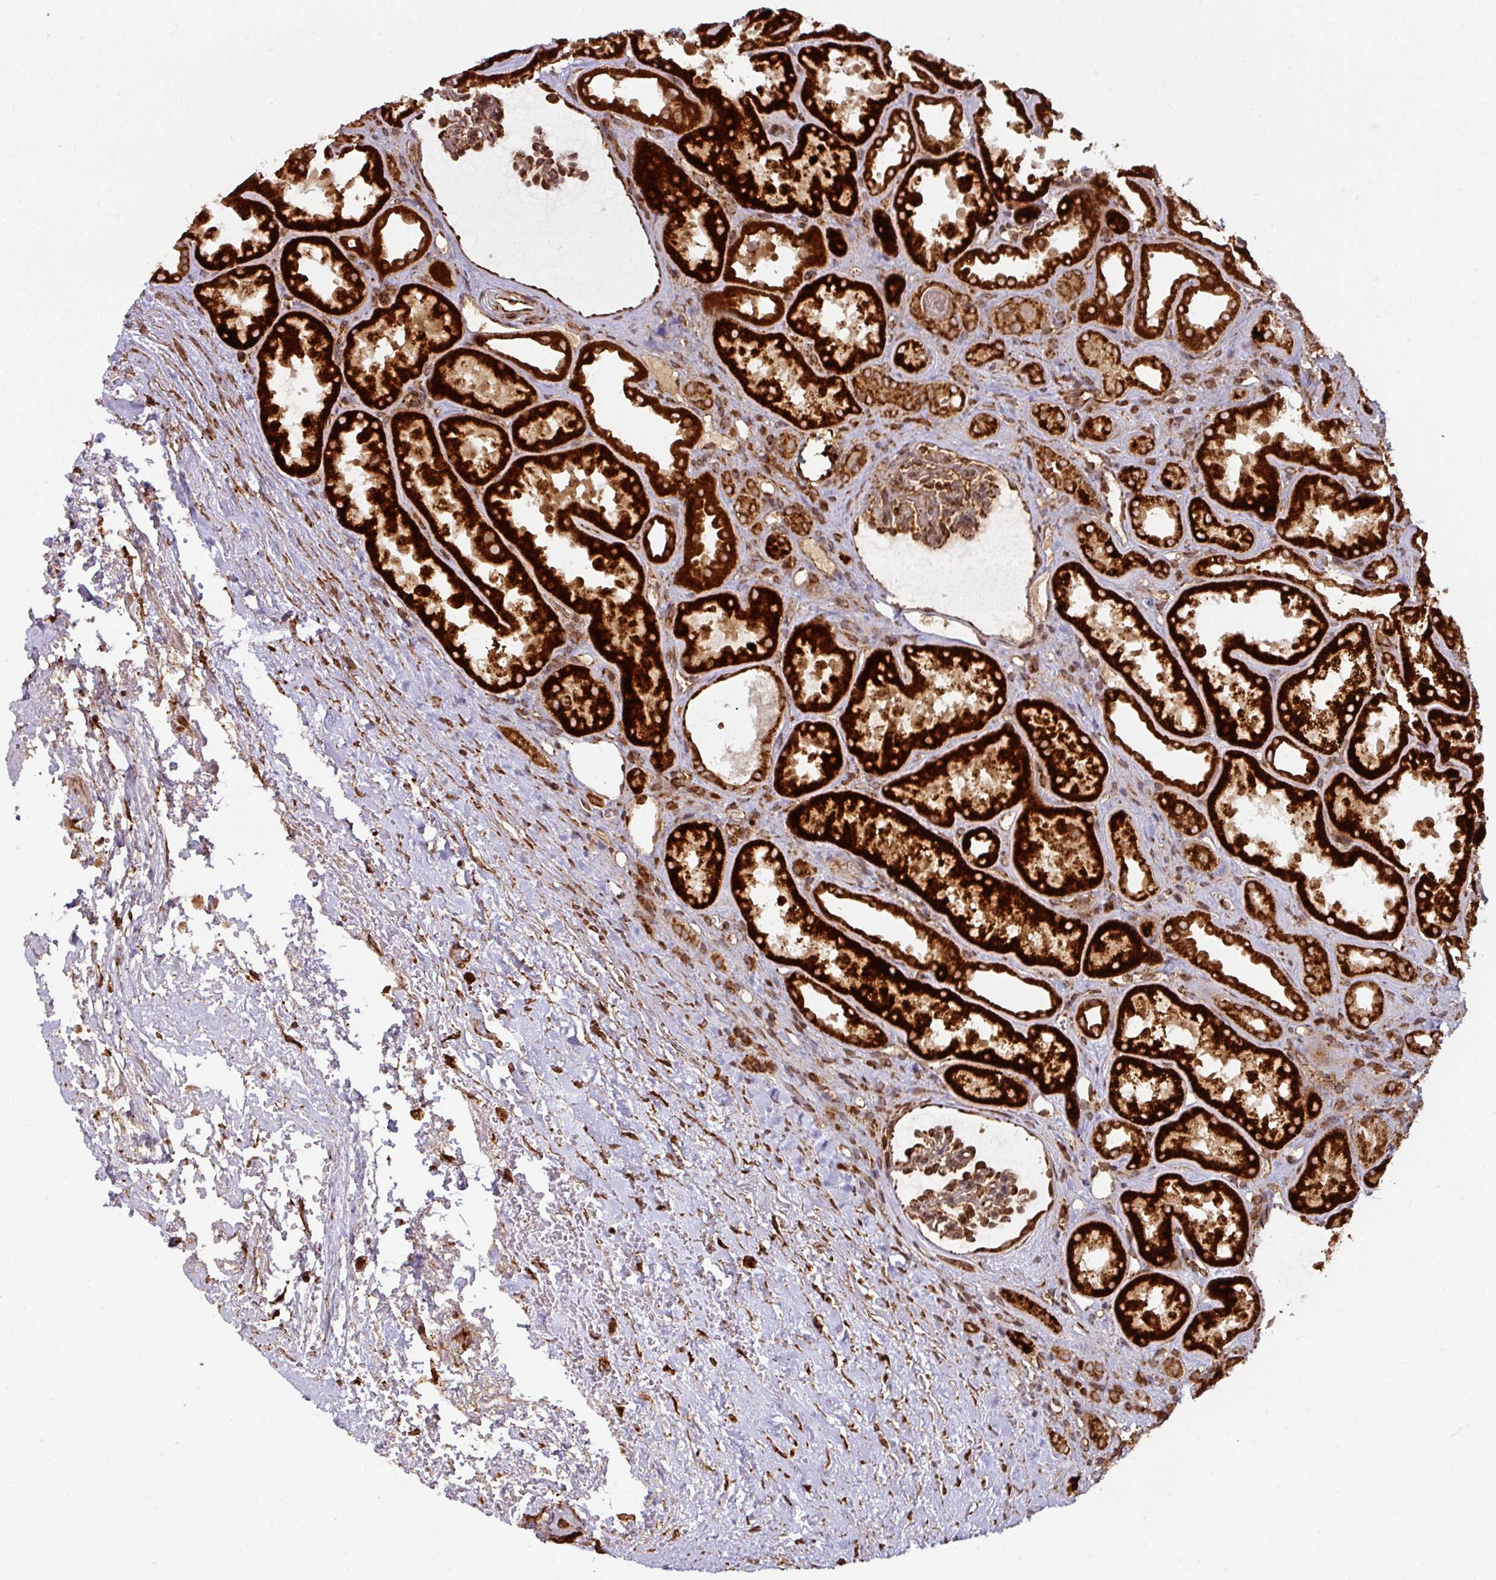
{"staining": {"intensity": "moderate", "quantity": ">75%", "location": "cytoplasmic/membranous"}, "tissue": "kidney", "cell_type": "Cells in glomeruli", "image_type": "normal", "snomed": [{"axis": "morphology", "description": "Normal tissue, NOS"}, {"axis": "topography", "description": "Kidney"}], "caption": "Kidney stained with IHC displays moderate cytoplasmic/membranous expression in about >75% of cells in glomeruli. The staining was performed using DAB to visualize the protein expression in brown, while the nuclei were stained in blue with hematoxylin (Magnification: 20x).", "gene": "TRAP1", "patient": {"sex": "male", "age": 61}}